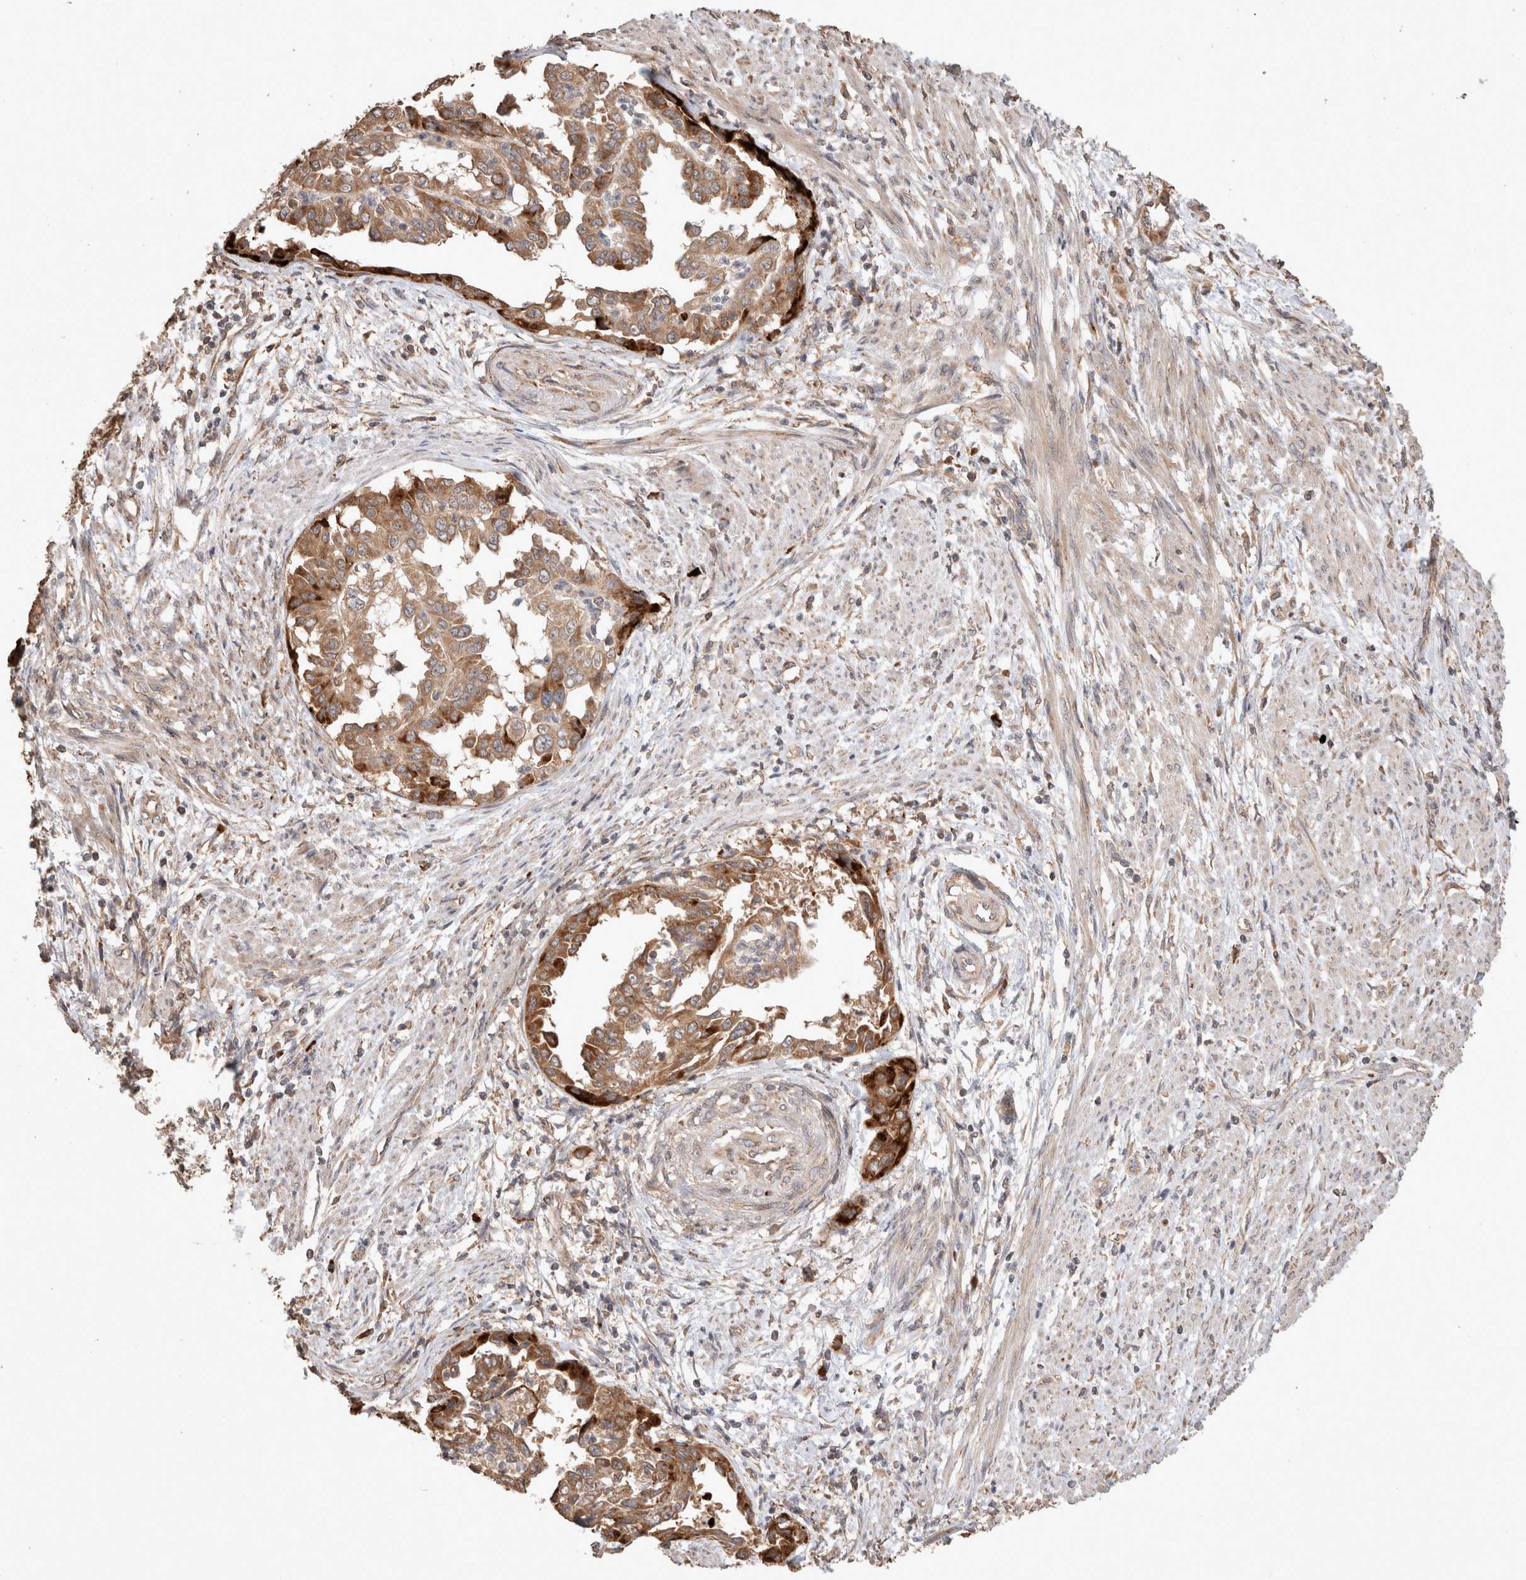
{"staining": {"intensity": "moderate", "quantity": ">75%", "location": "cytoplasmic/membranous"}, "tissue": "endometrial cancer", "cell_type": "Tumor cells", "image_type": "cancer", "snomed": [{"axis": "morphology", "description": "Adenocarcinoma, NOS"}, {"axis": "topography", "description": "Endometrium"}], "caption": "A photomicrograph of endometrial cancer stained for a protein exhibits moderate cytoplasmic/membranous brown staining in tumor cells.", "gene": "HROB", "patient": {"sex": "female", "age": 85}}